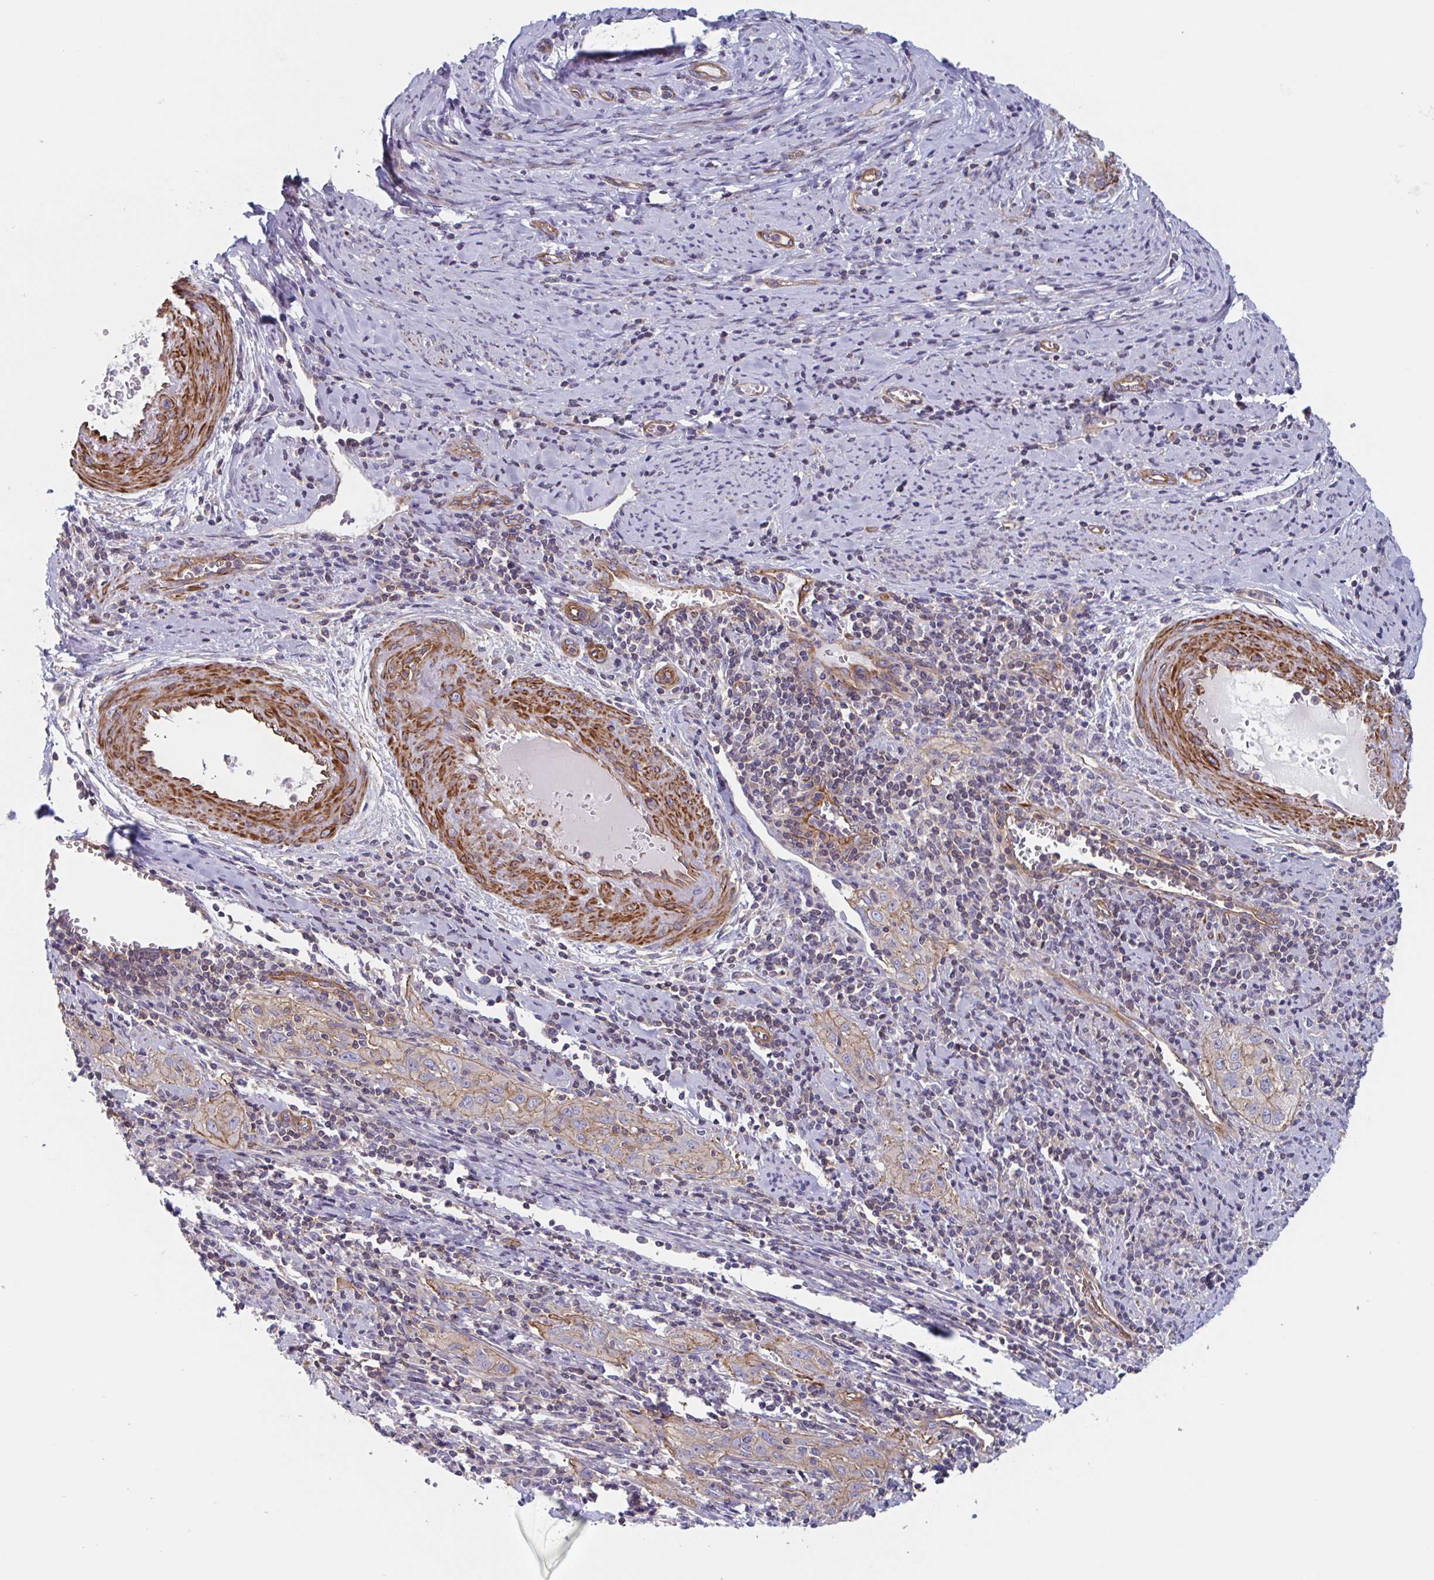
{"staining": {"intensity": "weak", "quantity": "25%-75%", "location": "cytoplasmic/membranous"}, "tissue": "cervical cancer", "cell_type": "Tumor cells", "image_type": "cancer", "snomed": [{"axis": "morphology", "description": "Squamous cell carcinoma, NOS"}, {"axis": "topography", "description": "Cervix"}], "caption": "Immunohistochemistry (IHC) micrograph of cervical cancer stained for a protein (brown), which exhibits low levels of weak cytoplasmic/membranous positivity in about 25%-75% of tumor cells.", "gene": "SHISA7", "patient": {"sex": "female", "age": 57}}